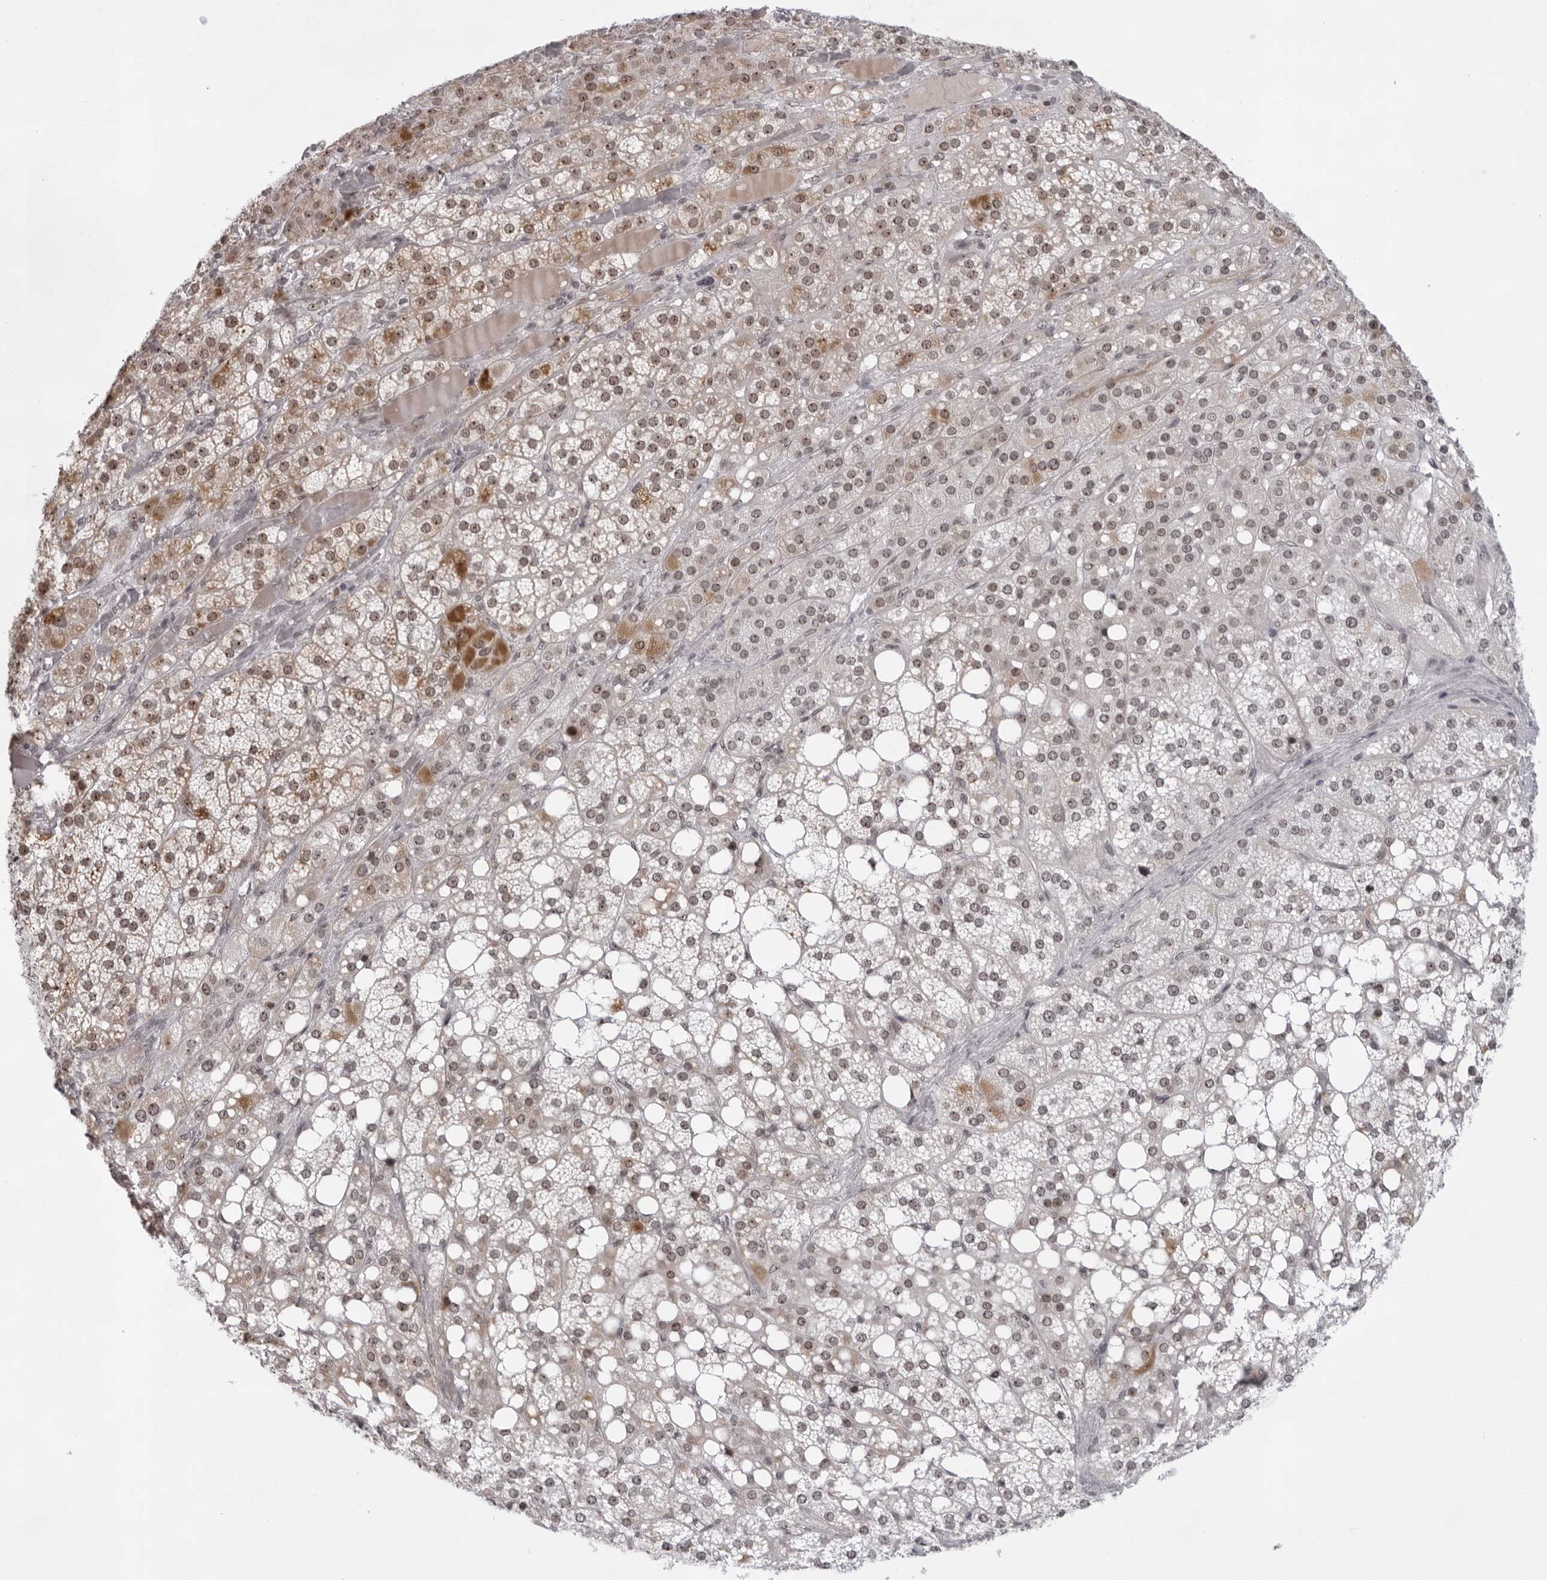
{"staining": {"intensity": "strong", "quantity": ">75%", "location": "cytoplasmic/membranous,nuclear"}, "tissue": "adrenal gland", "cell_type": "Glandular cells", "image_type": "normal", "snomed": [{"axis": "morphology", "description": "Normal tissue, NOS"}, {"axis": "topography", "description": "Adrenal gland"}], "caption": "DAB (3,3'-diaminobenzidine) immunohistochemical staining of normal human adrenal gland exhibits strong cytoplasmic/membranous,nuclear protein expression in about >75% of glandular cells. The staining was performed using DAB (3,3'-diaminobenzidine), with brown indicating positive protein expression. Nuclei are stained blue with hematoxylin.", "gene": "EXOSC10", "patient": {"sex": "female", "age": 59}}